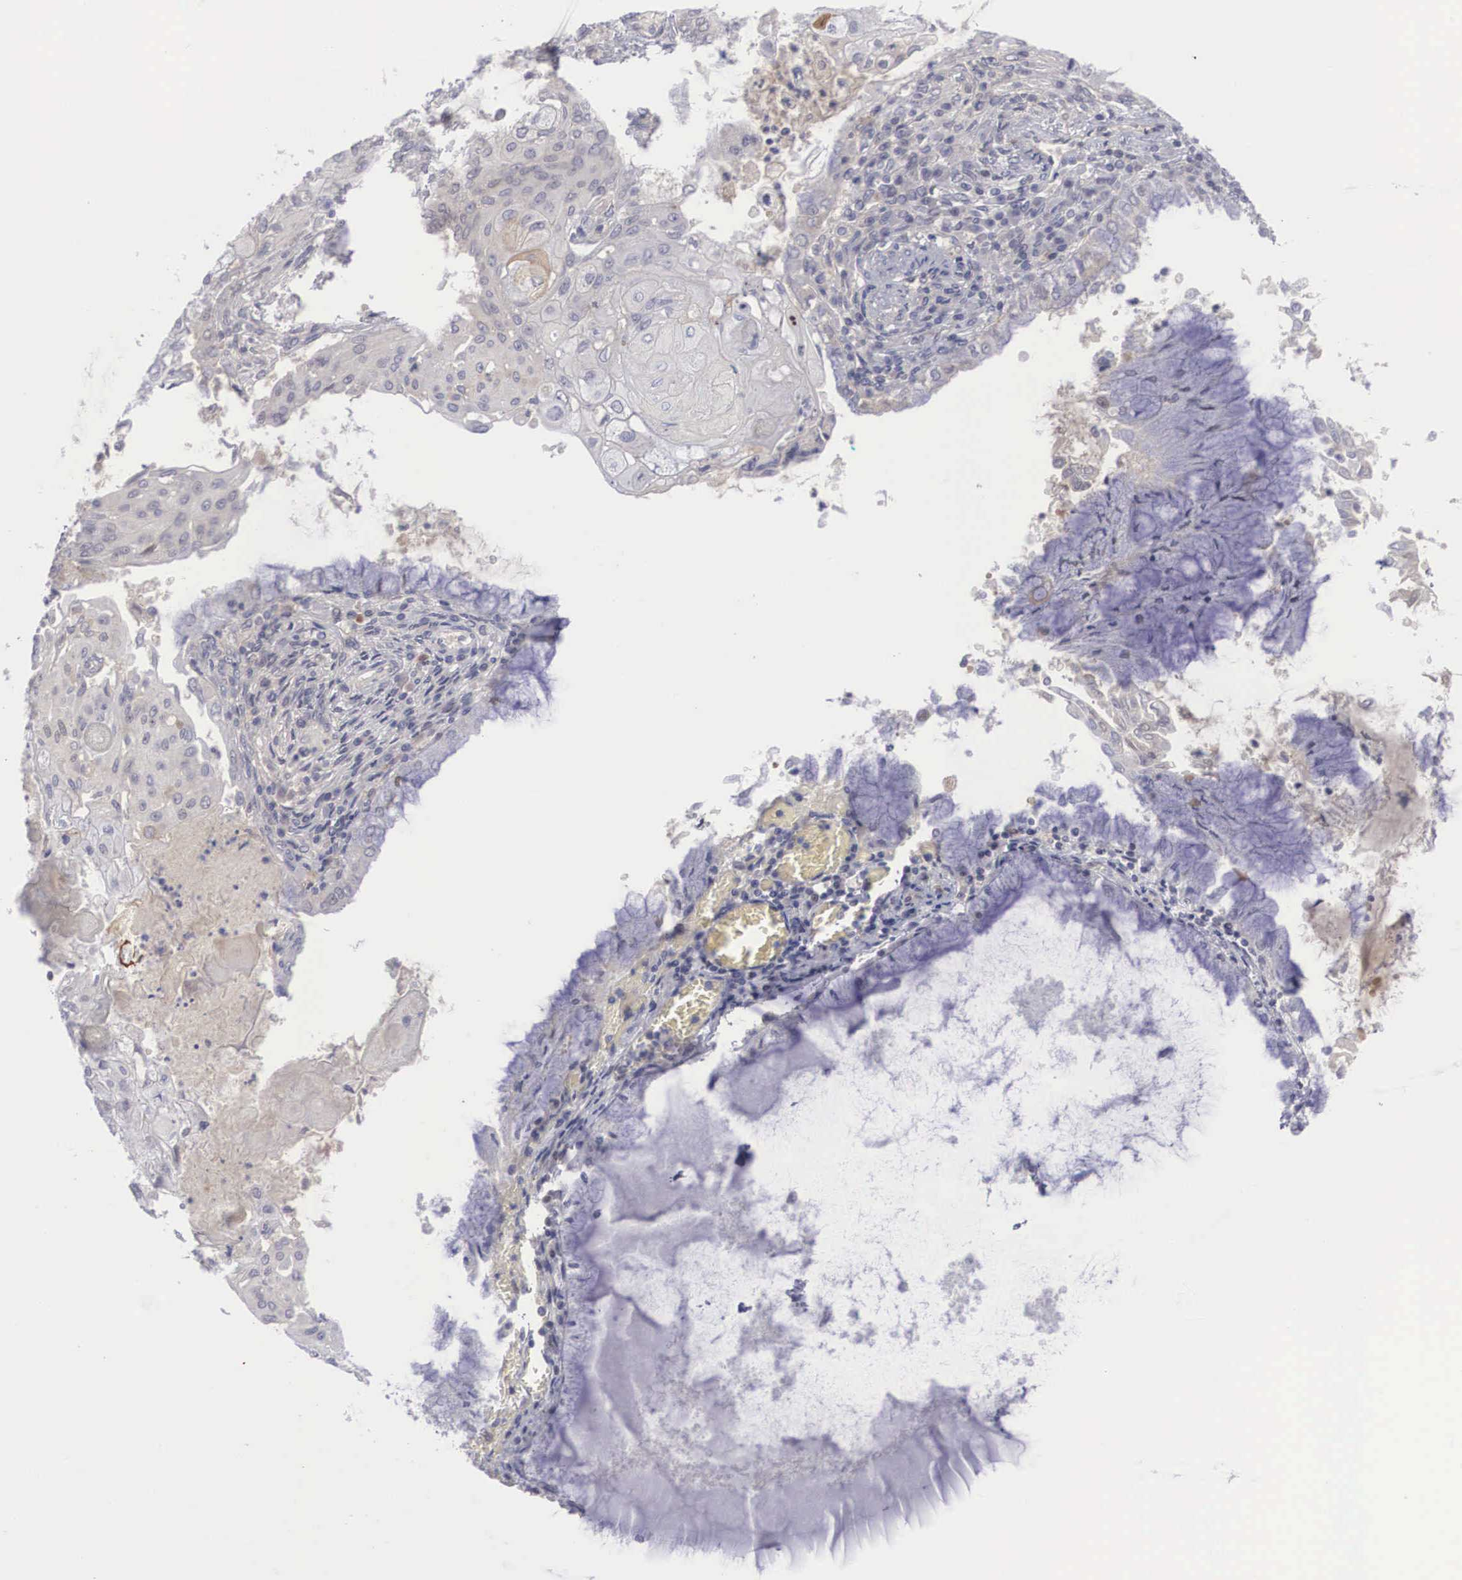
{"staining": {"intensity": "weak", "quantity": "<25%", "location": "cytoplasmic/membranous"}, "tissue": "endometrial cancer", "cell_type": "Tumor cells", "image_type": "cancer", "snomed": [{"axis": "morphology", "description": "Adenocarcinoma, NOS"}, {"axis": "topography", "description": "Endometrium"}], "caption": "This is an immunohistochemistry (IHC) photomicrograph of human endometrial cancer. There is no expression in tumor cells.", "gene": "RBPJ", "patient": {"sex": "female", "age": 79}}